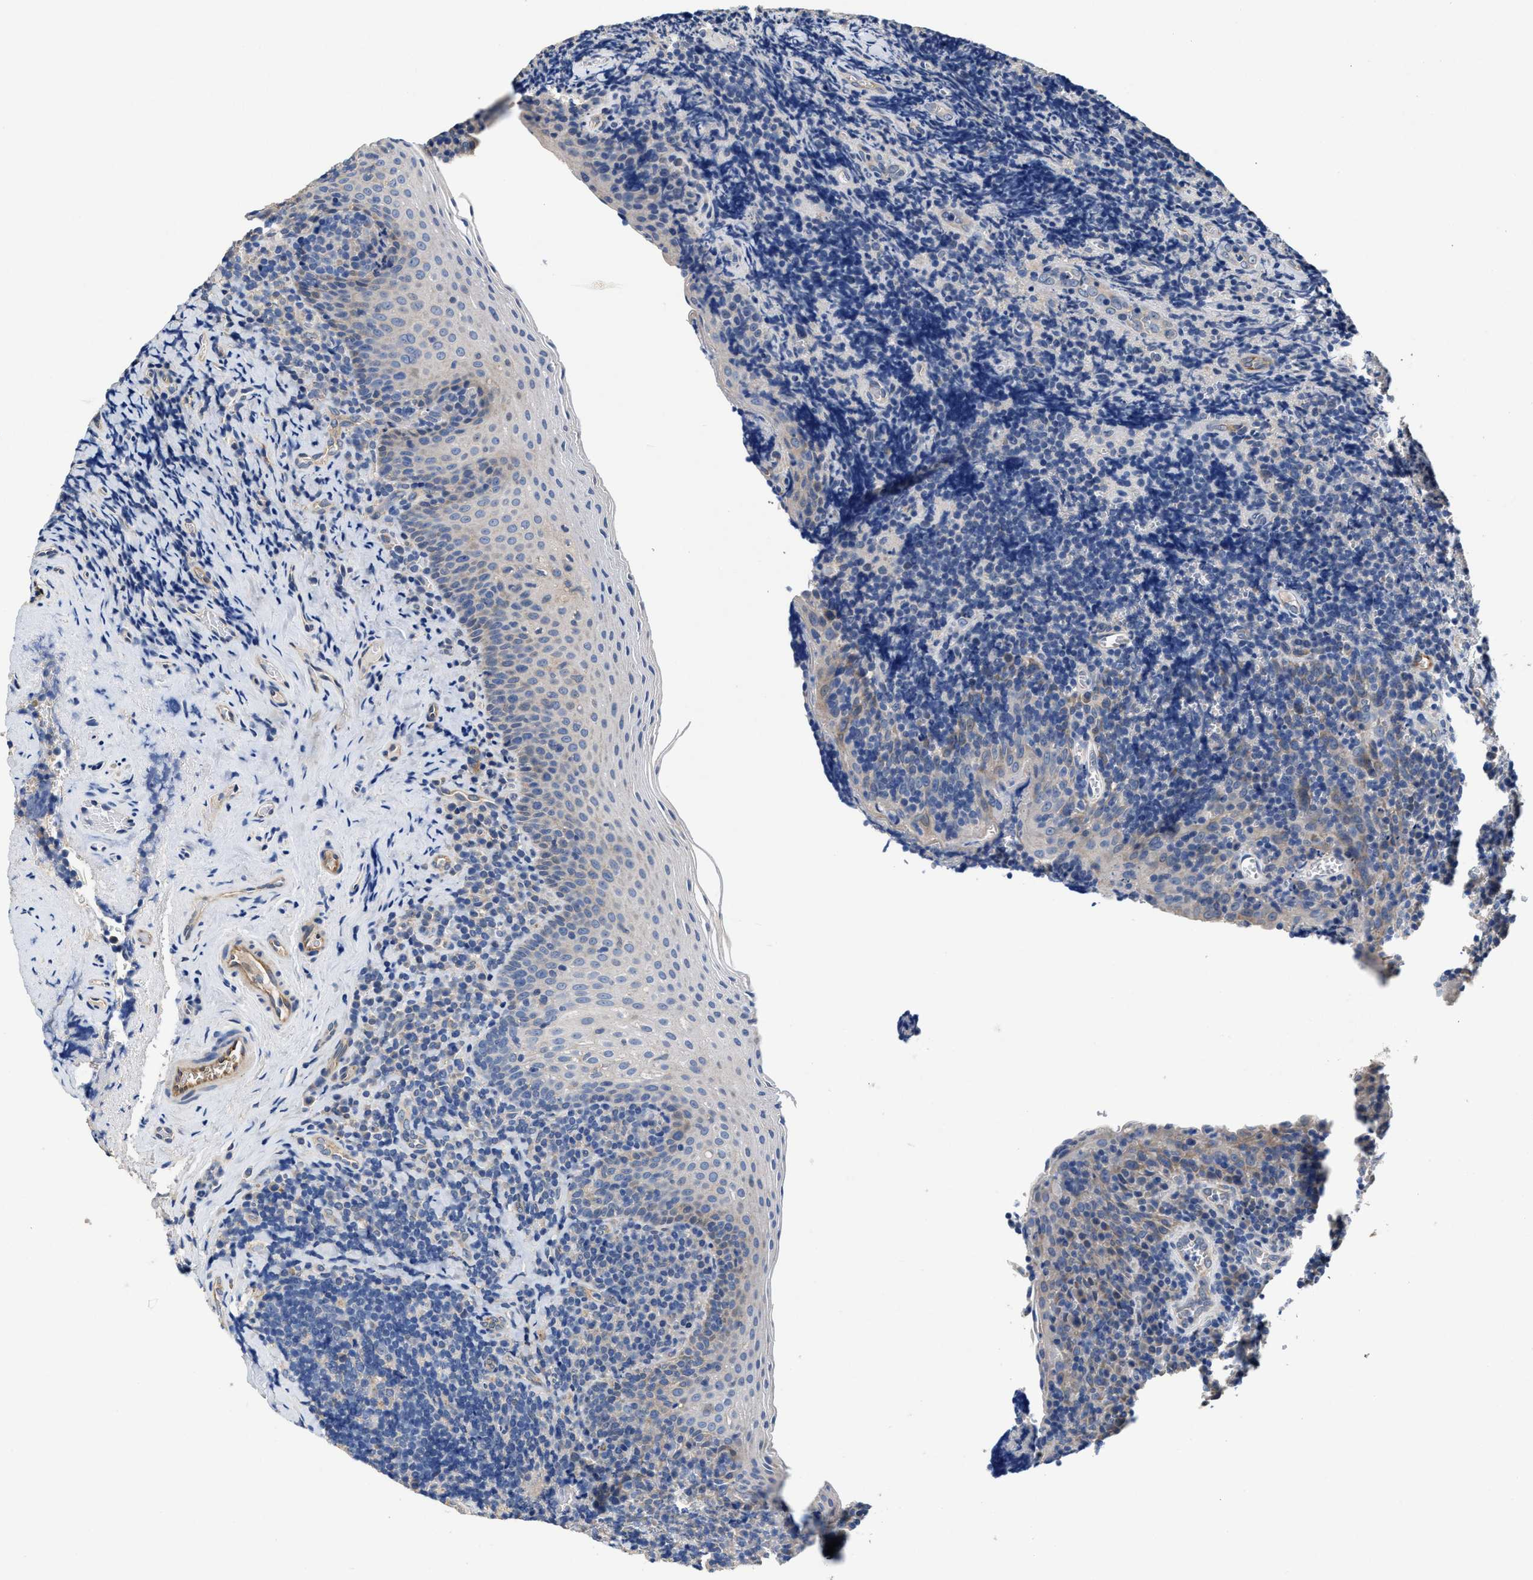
{"staining": {"intensity": "negative", "quantity": "none", "location": "none"}, "tissue": "tonsil", "cell_type": "Germinal center cells", "image_type": "normal", "snomed": [{"axis": "morphology", "description": "Normal tissue, NOS"}, {"axis": "morphology", "description": "Inflammation, NOS"}, {"axis": "topography", "description": "Tonsil"}], "caption": "The immunohistochemistry (IHC) histopathology image has no significant expression in germinal center cells of tonsil.", "gene": "PEG10", "patient": {"sex": "female", "age": 31}}